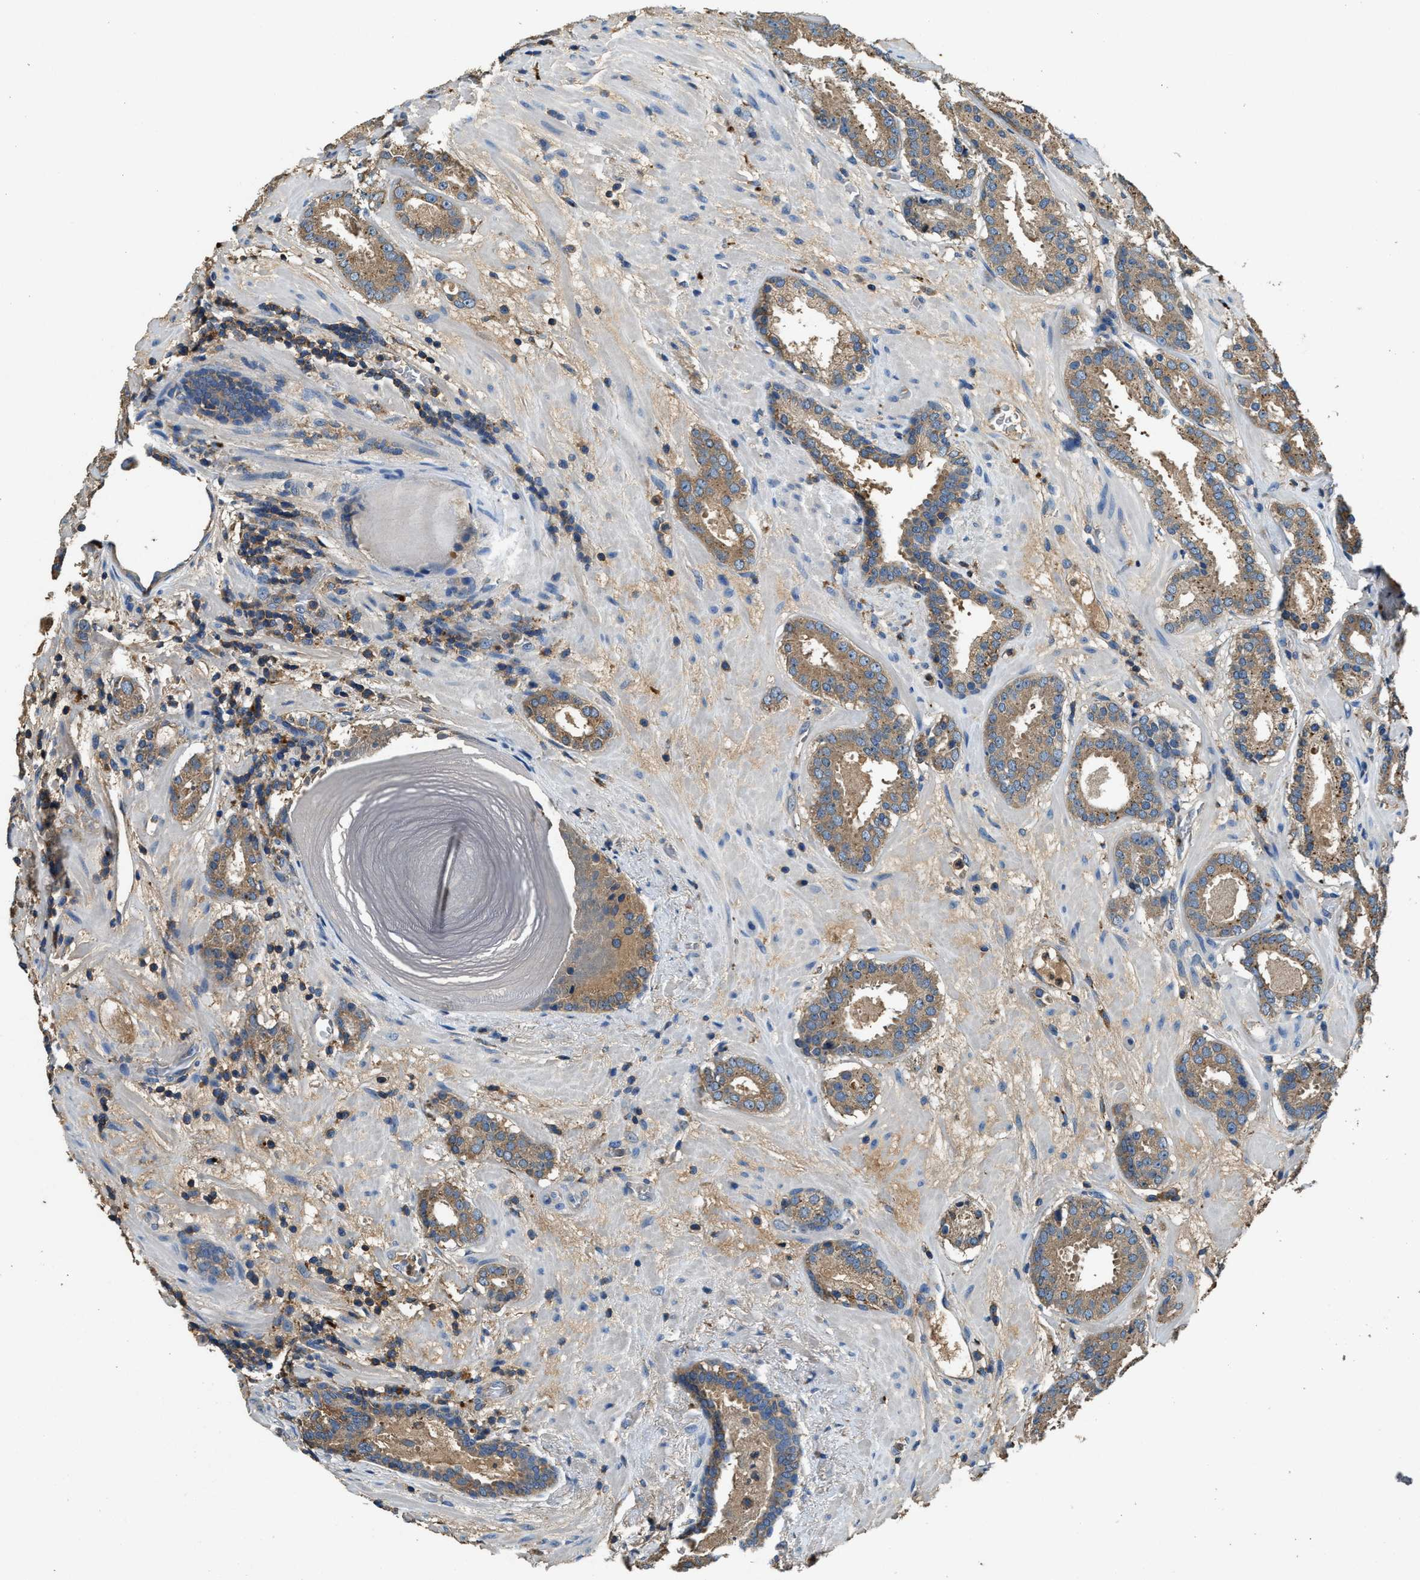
{"staining": {"intensity": "moderate", "quantity": ">75%", "location": "cytoplasmic/membranous"}, "tissue": "prostate cancer", "cell_type": "Tumor cells", "image_type": "cancer", "snomed": [{"axis": "morphology", "description": "Adenocarcinoma, Low grade"}, {"axis": "topography", "description": "Prostate"}], "caption": "There is medium levels of moderate cytoplasmic/membranous positivity in tumor cells of adenocarcinoma (low-grade) (prostate), as demonstrated by immunohistochemical staining (brown color).", "gene": "BLOC1S1", "patient": {"sex": "male", "age": 69}}